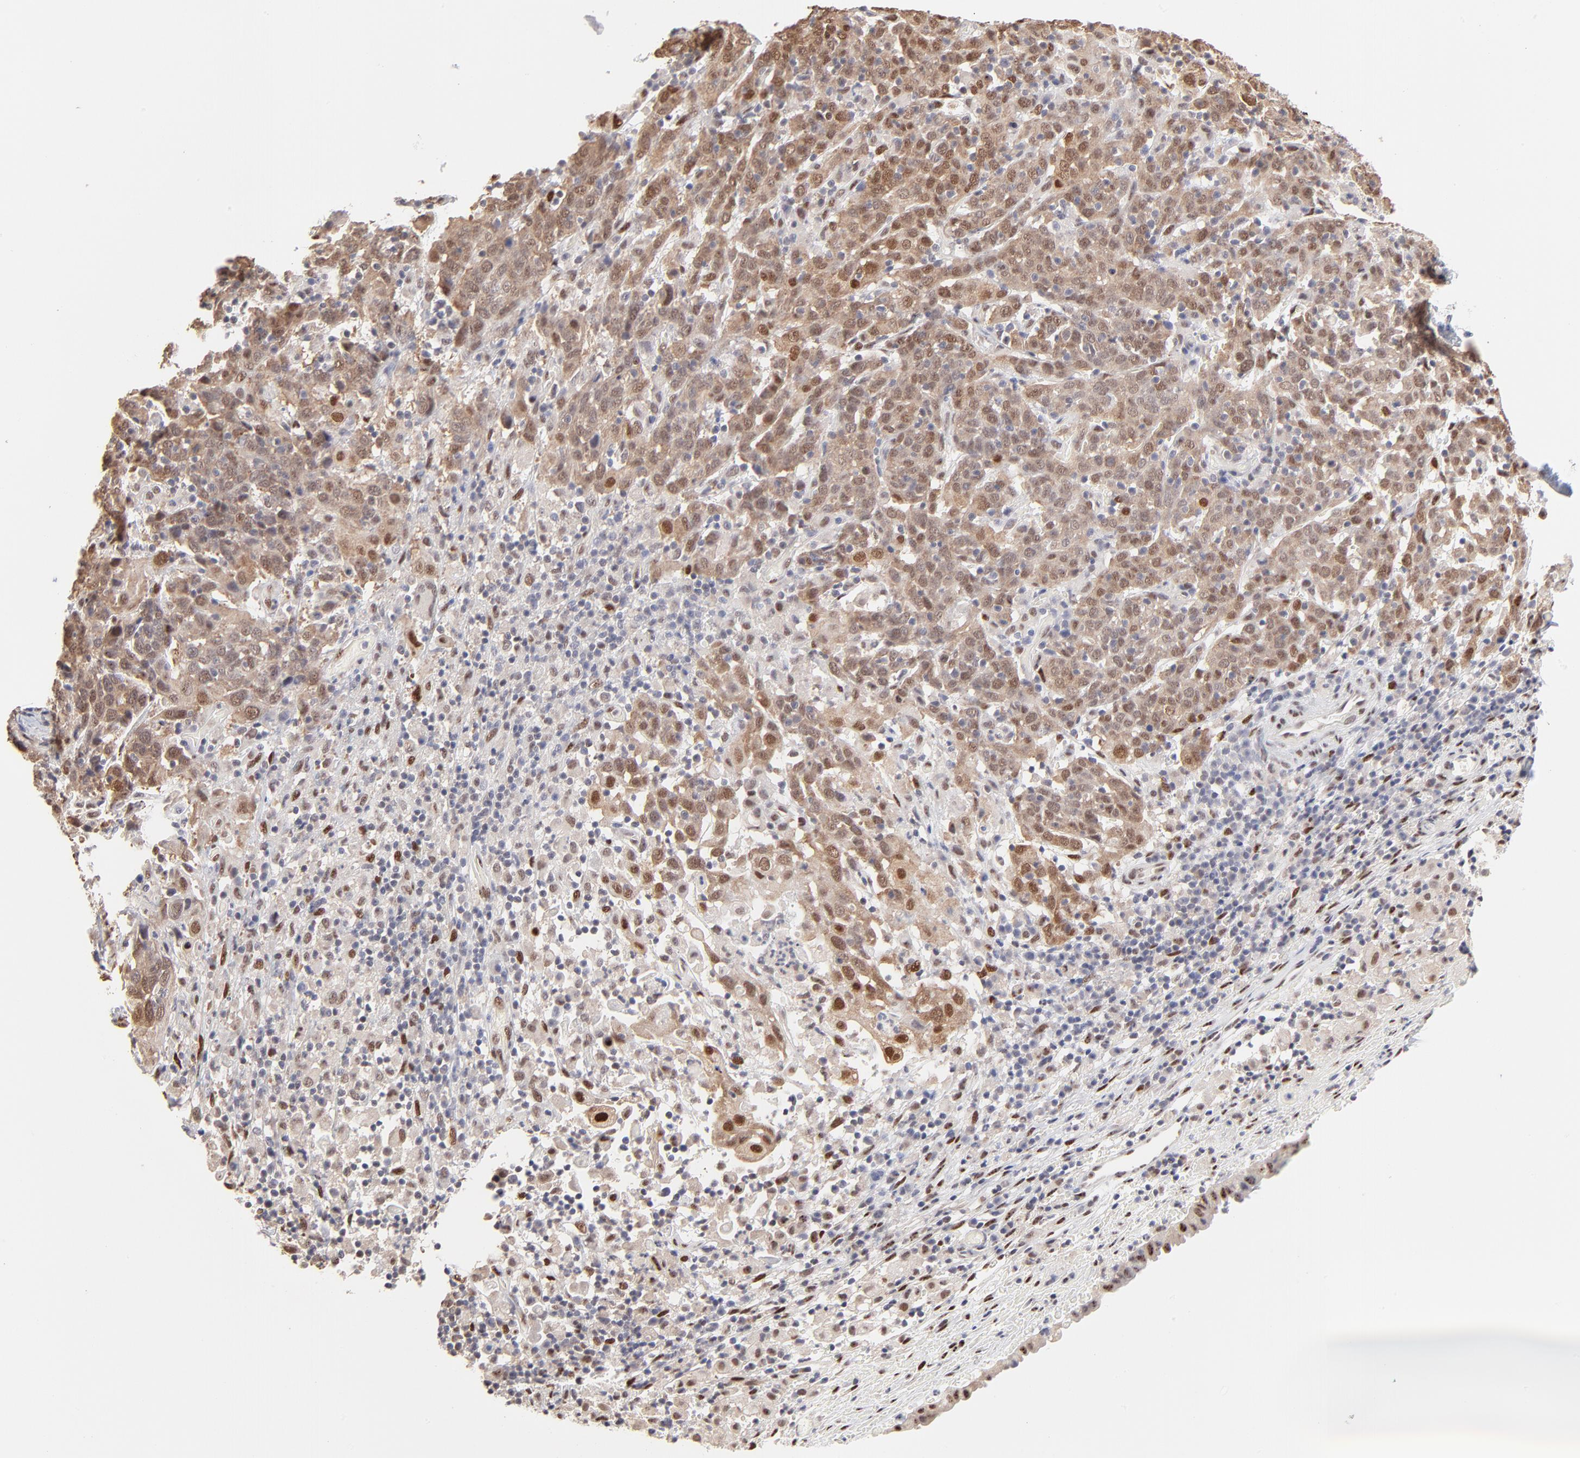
{"staining": {"intensity": "moderate", "quantity": "25%-75%", "location": "cytoplasmic/membranous,nuclear"}, "tissue": "cervical cancer", "cell_type": "Tumor cells", "image_type": "cancer", "snomed": [{"axis": "morphology", "description": "Normal tissue, NOS"}, {"axis": "morphology", "description": "Squamous cell carcinoma, NOS"}, {"axis": "topography", "description": "Cervix"}], "caption": "Immunohistochemical staining of cervical cancer (squamous cell carcinoma) reveals medium levels of moderate cytoplasmic/membranous and nuclear protein positivity in approximately 25%-75% of tumor cells. The staining was performed using DAB (3,3'-diaminobenzidine) to visualize the protein expression in brown, while the nuclei were stained in blue with hematoxylin (Magnification: 20x).", "gene": "STAT3", "patient": {"sex": "female", "age": 67}}